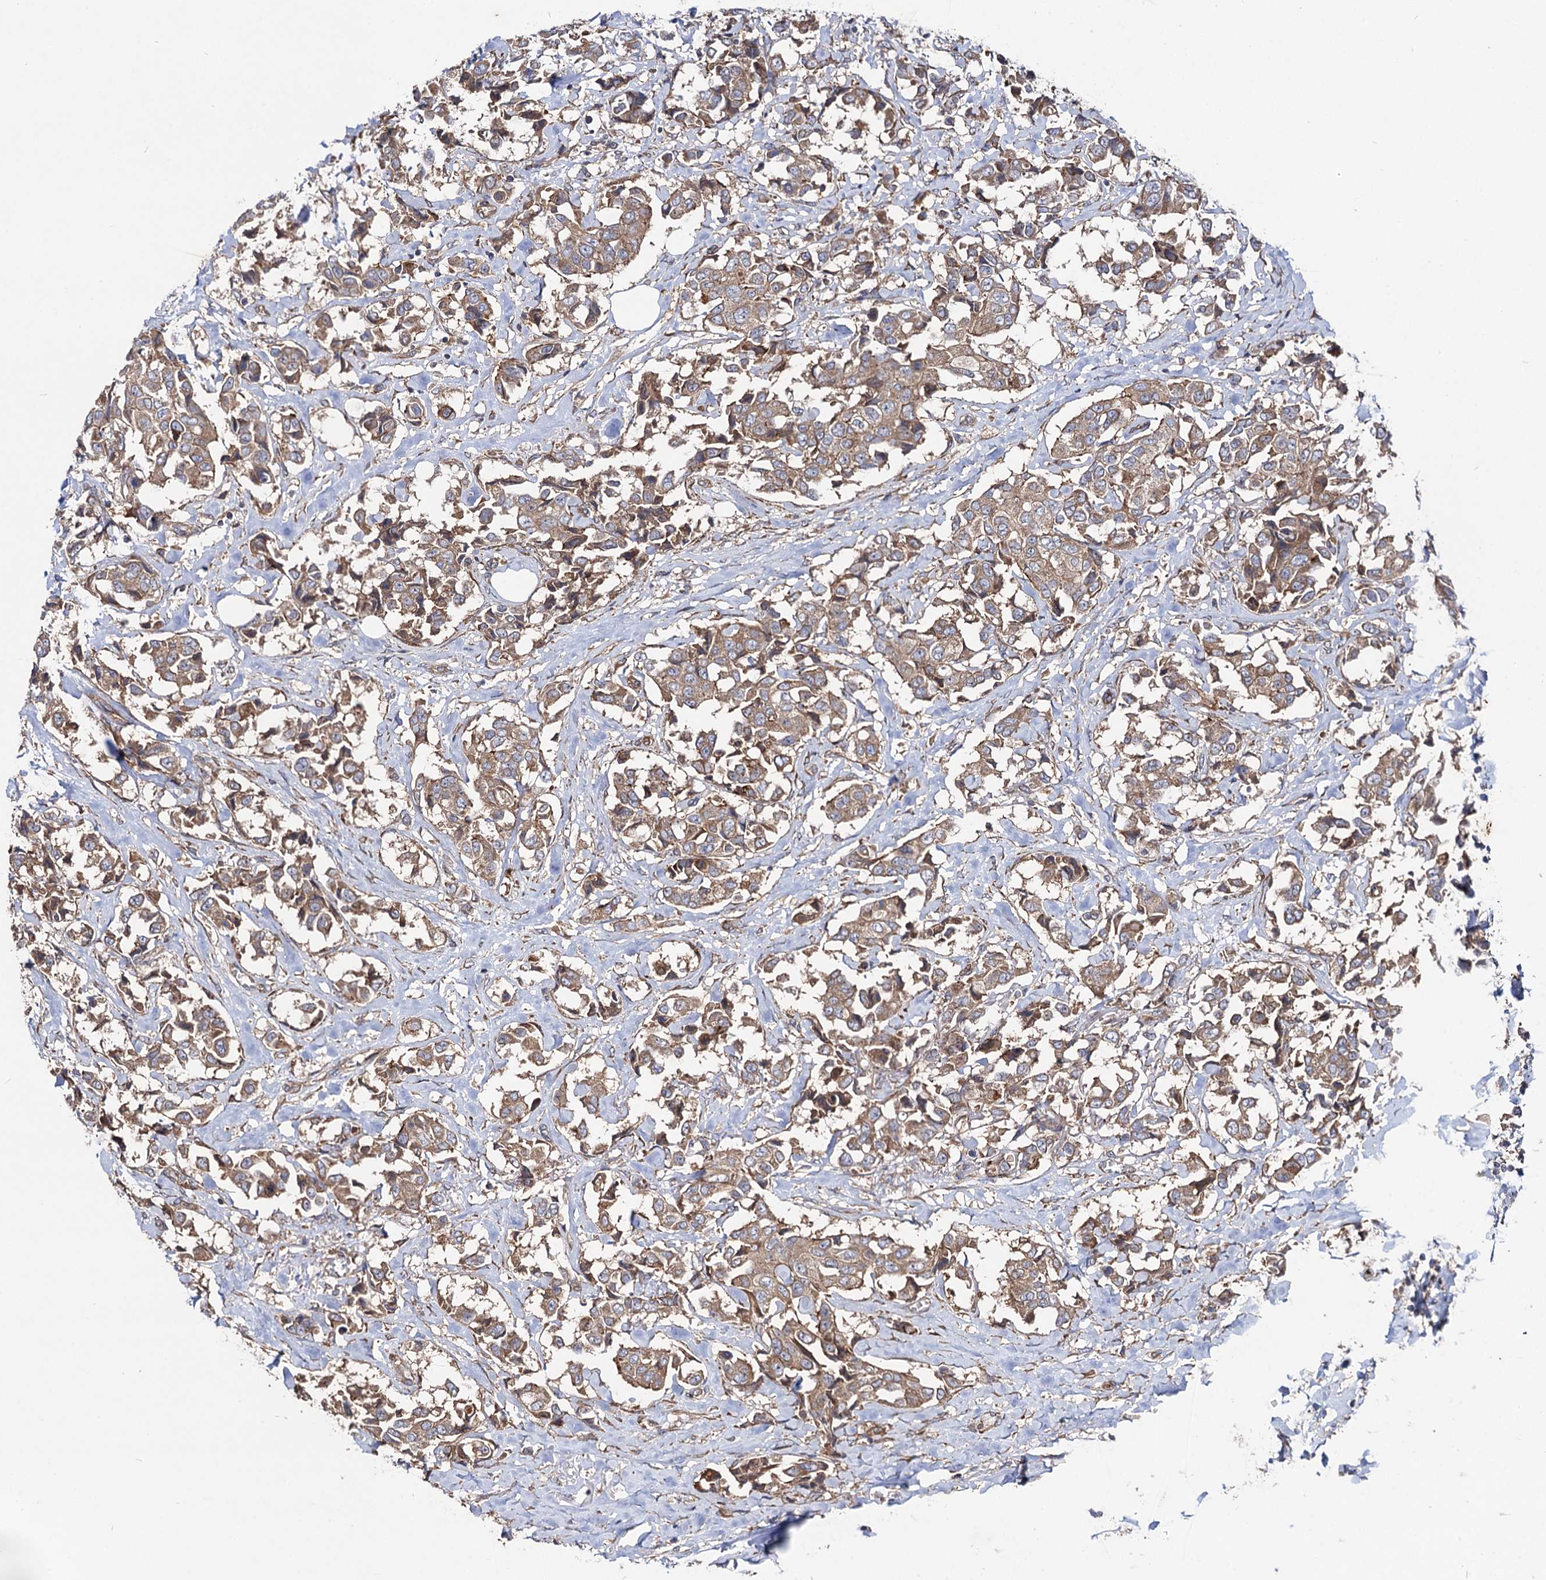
{"staining": {"intensity": "moderate", "quantity": ">75%", "location": "cytoplasmic/membranous"}, "tissue": "breast cancer", "cell_type": "Tumor cells", "image_type": "cancer", "snomed": [{"axis": "morphology", "description": "Duct carcinoma"}, {"axis": "topography", "description": "Breast"}], "caption": "Moderate cytoplasmic/membranous positivity for a protein is identified in about >75% of tumor cells of breast cancer using IHC.", "gene": "DYDC1", "patient": {"sex": "female", "age": 80}}